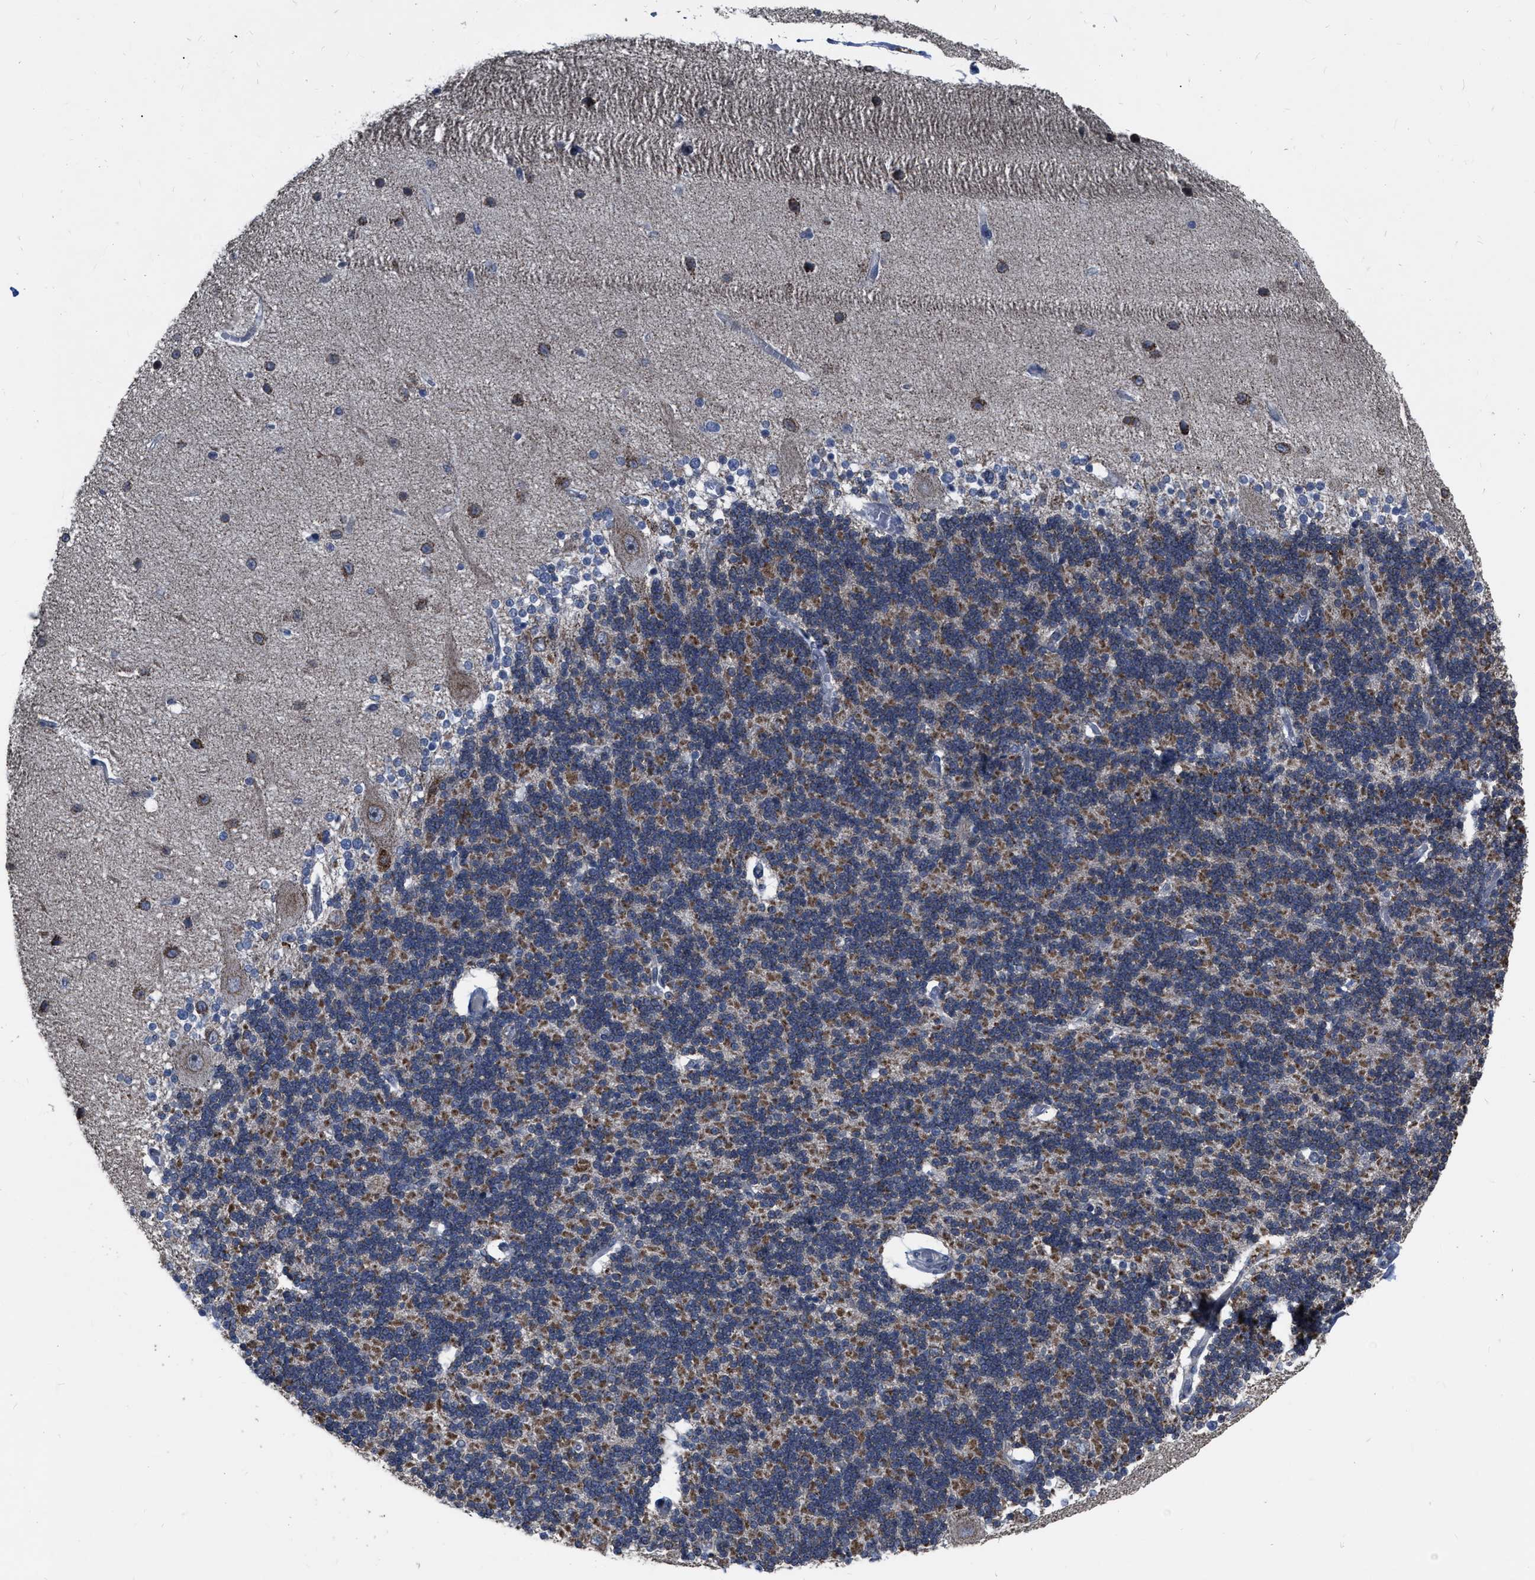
{"staining": {"intensity": "moderate", "quantity": "25%-75%", "location": "cytoplasmic/membranous"}, "tissue": "cerebellum", "cell_type": "Cells in granular layer", "image_type": "normal", "snomed": [{"axis": "morphology", "description": "Normal tissue, NOS"}, {"axis": "topography", "description": "Cerebellum"}], "caption": "Protein staining of unremarkable cerebellum reveals moderate cytoplasmic/membranous expression in about 25%-75% of cells in granular layer. (DAB = brown stain, brightfield microscopy at high magnification).", "gene": "DDX56", "patient": {"sex": "female", "age": 54}}